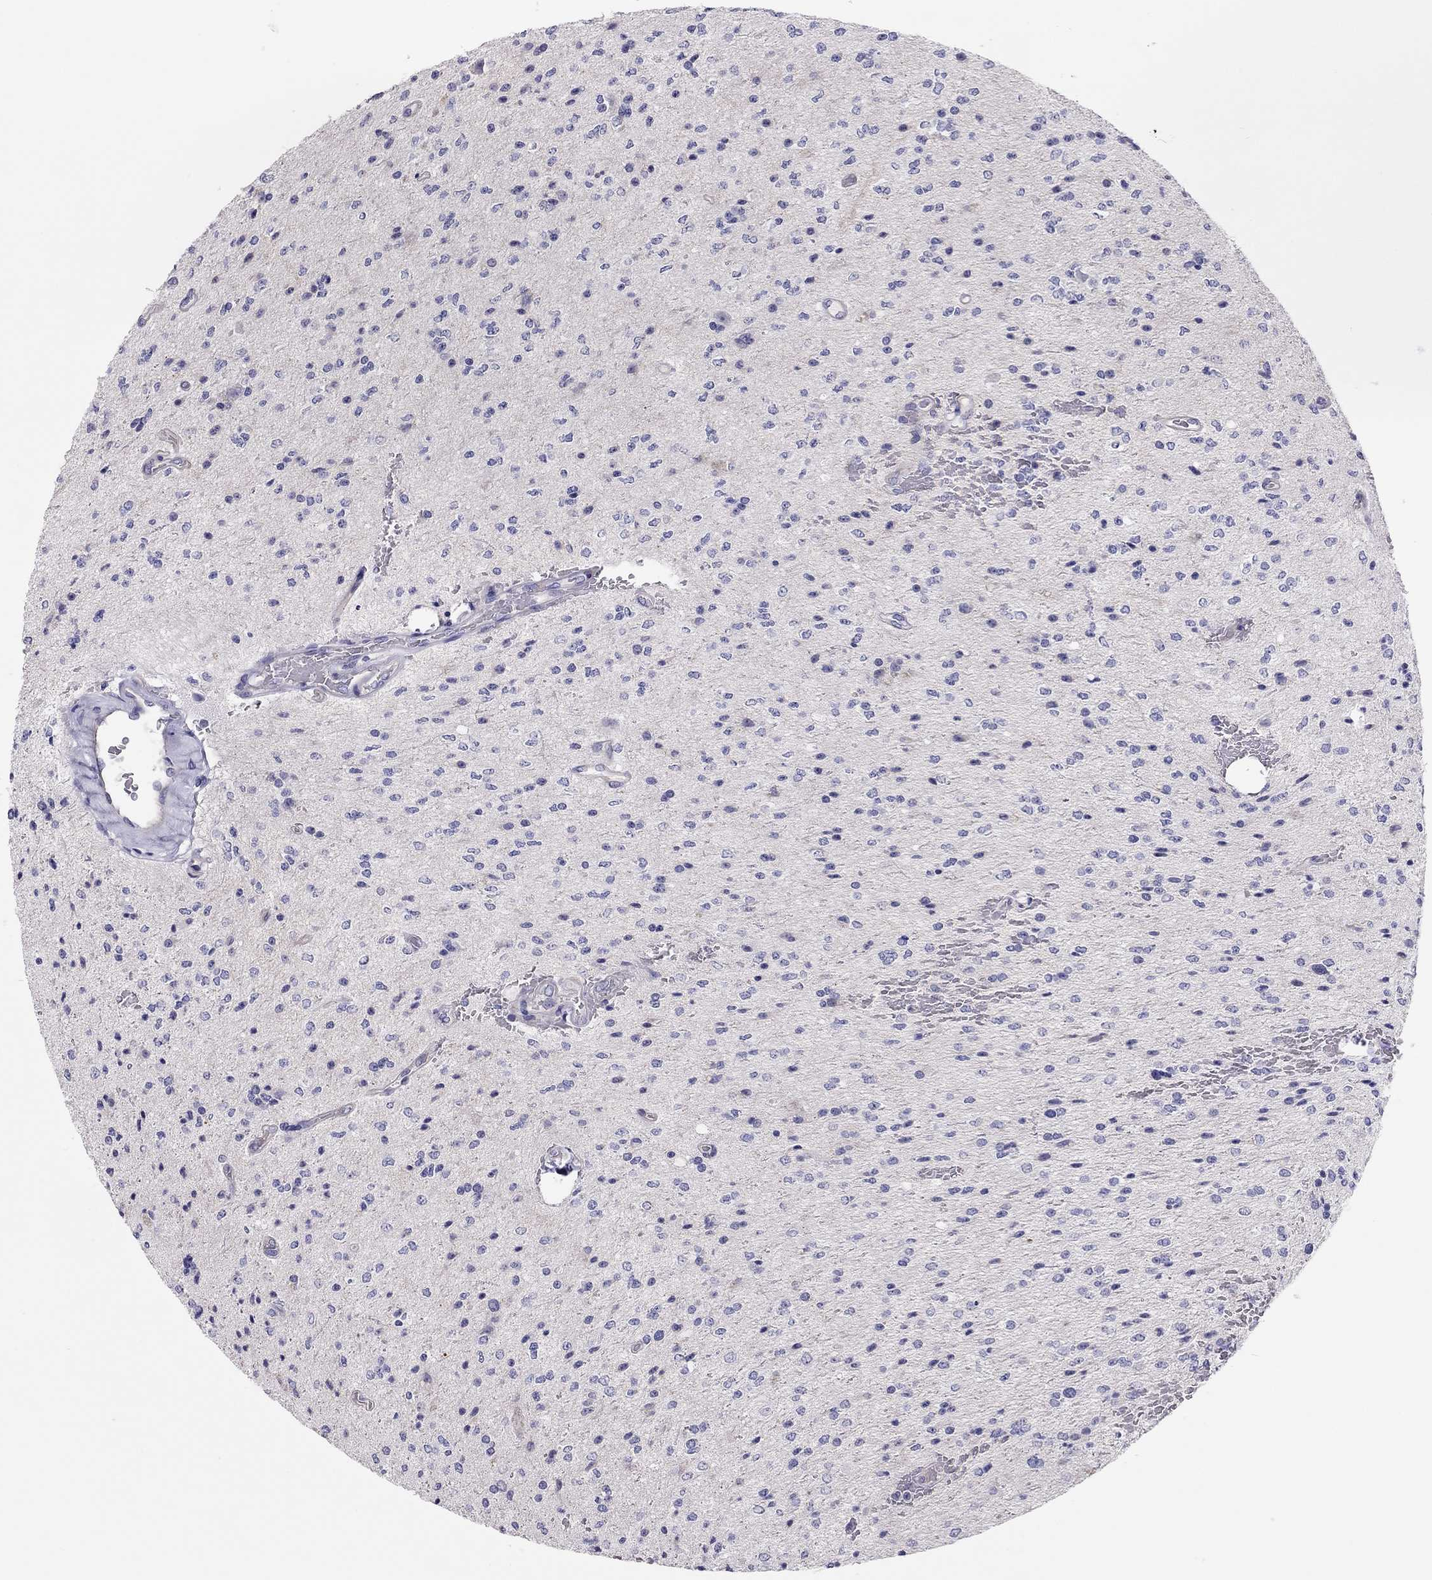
{"staining": {"intensity": "negative", "quantity": "none", "location": "none"}, "tissue": "glioma", "cell_type": "Tumor cells", "image_type": "cancer", "snomed": [{"axis": "morphology", "description": "Glioma, malignant, Low grade"}, {"axis": "topography", "description": "Brain"}], "caption": "This is an immunohistochemistry photomicrograph of malignant glioma (low-grade). There is no positivity in tumor cells.", "gene": "SCARB1", "patient": {"sex": "male", "age": 67}}